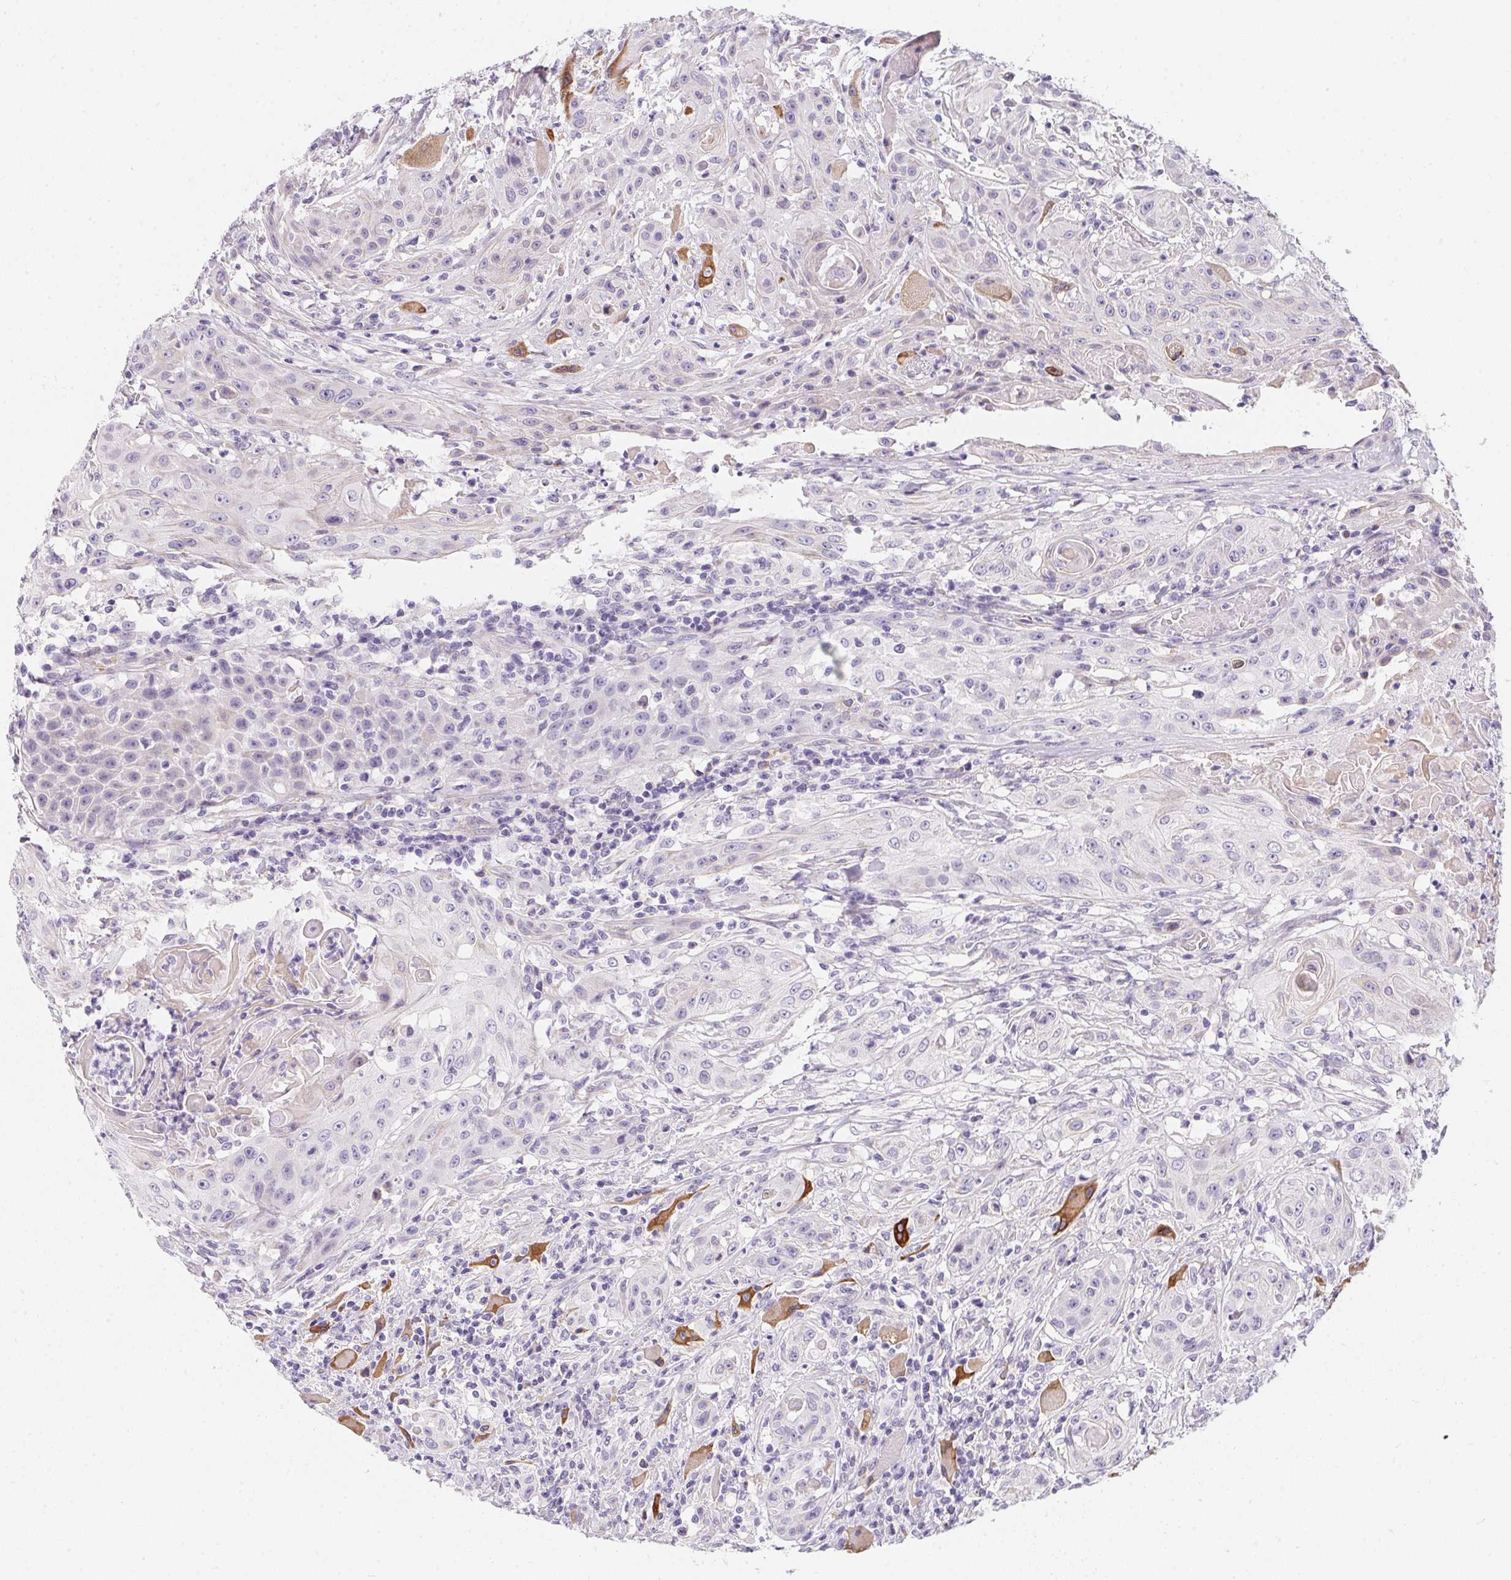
{"staining": {"intensity": "negative", "quantity": "none", "location": "none"}, "tissue": "head and neck cancer", "cell_type": "Tumor cells", "image_type": "cancer", "snomed": [{"axis": "morphology", "description": "Squamous cell carcinoma, NOS"}, {"axis": "topography", "description": "Oral tissue"}, {"axis": "topography", "description": "Head-Neck"}, {"axis": "topography", "description": "Neck, NOS"}], "caption": "Squamous cell carcinoma (head and neck) was stained to show a protein in brown. There is no significant expression in tumor cells.", "gene": "MAP1A", "patient": {"sex": "female", "age": 55}}